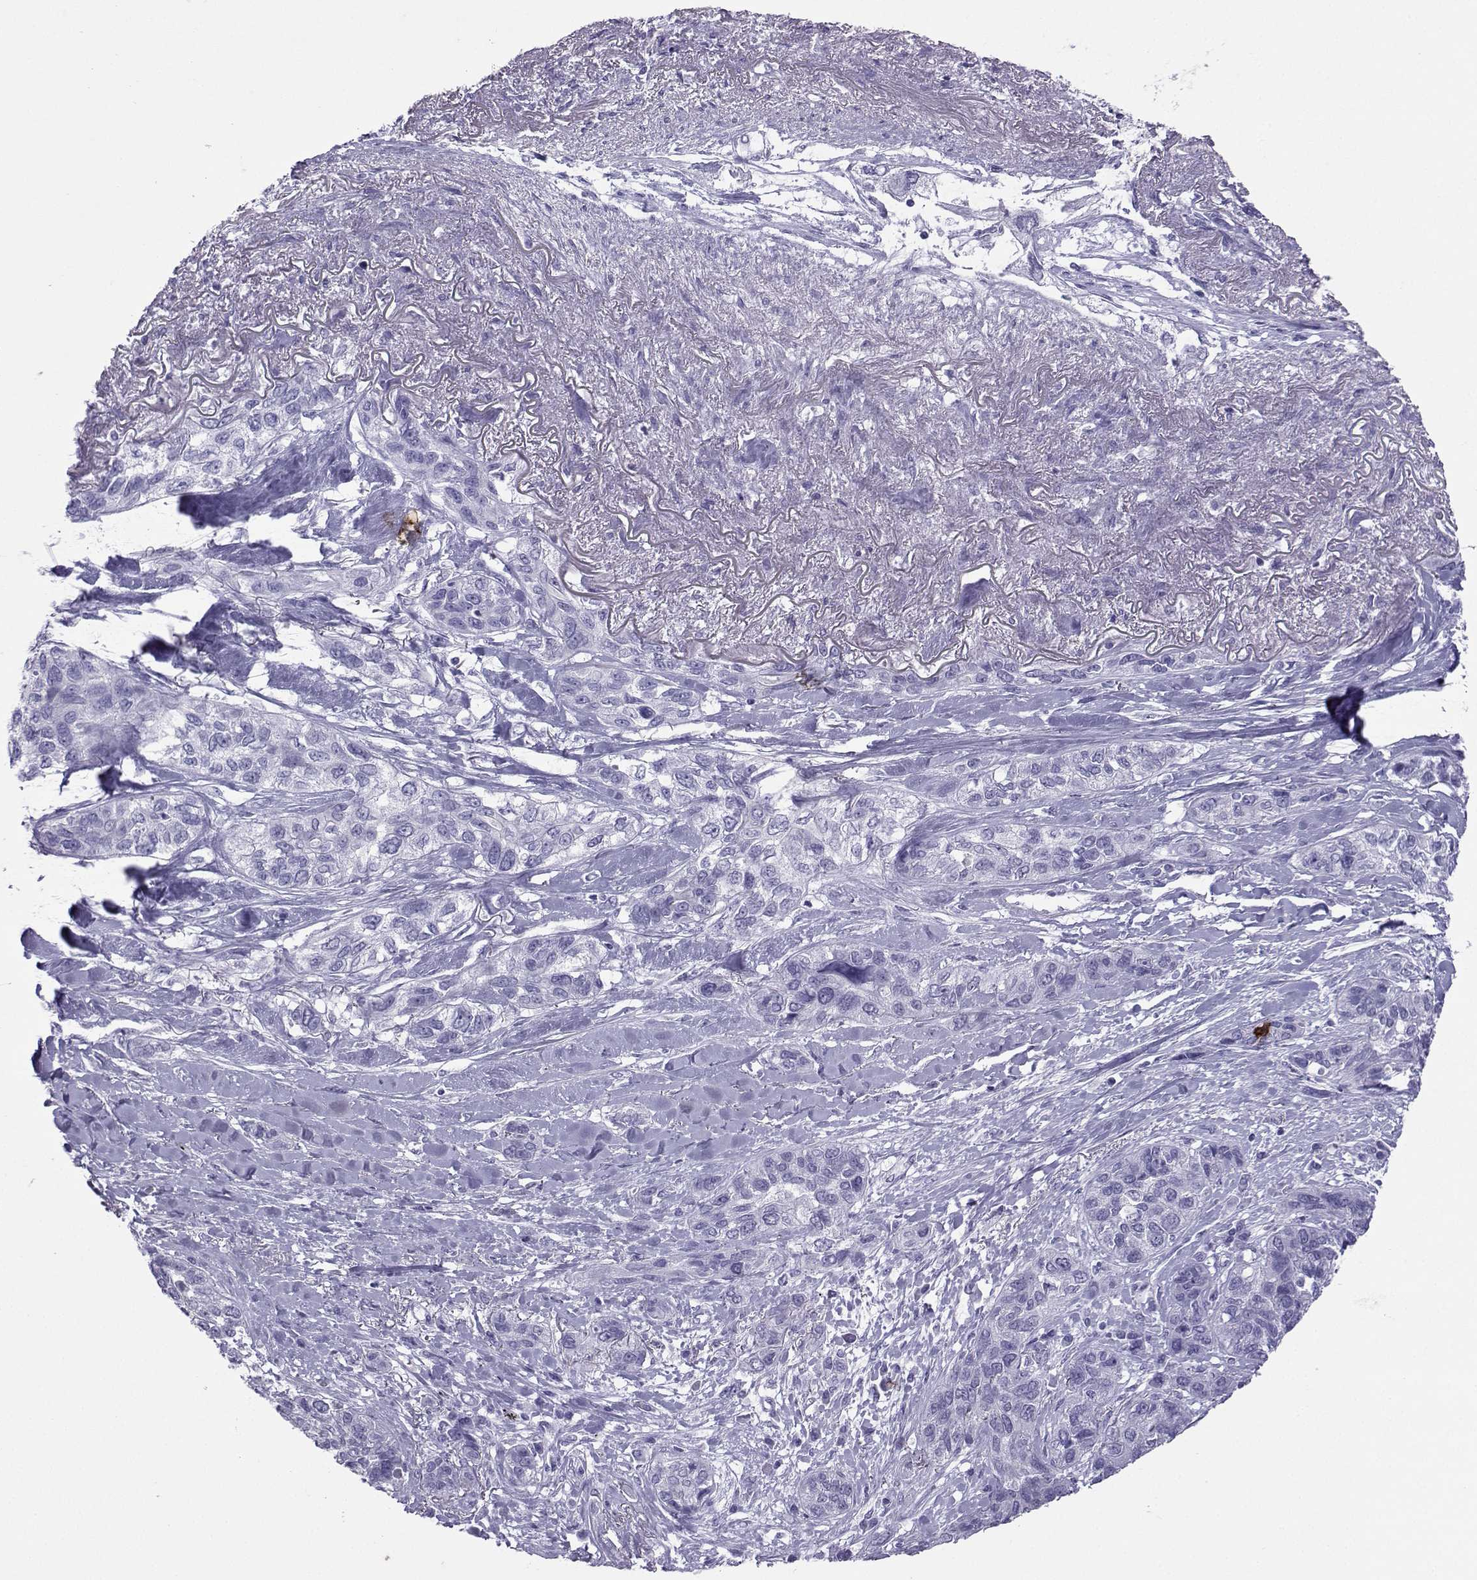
{"staining": {"intensity": "negative", "quantity": "none", "location": "none"}, "tissue": "lung cancer", "cell_type": "Tumor cells", "image_type": "cancer", "snomed": [{"axis": "morphology", "description": "Squamous cell carcinoma, NOS"}, {"axis": "topography", "description": "Lung"}], "caption": "Tumor cells are negative for protein expression in human lung cancer (squamous cell carcinoma).", "gene": "LORICRIN", "patient": {"sex": "female", "age": 70}}